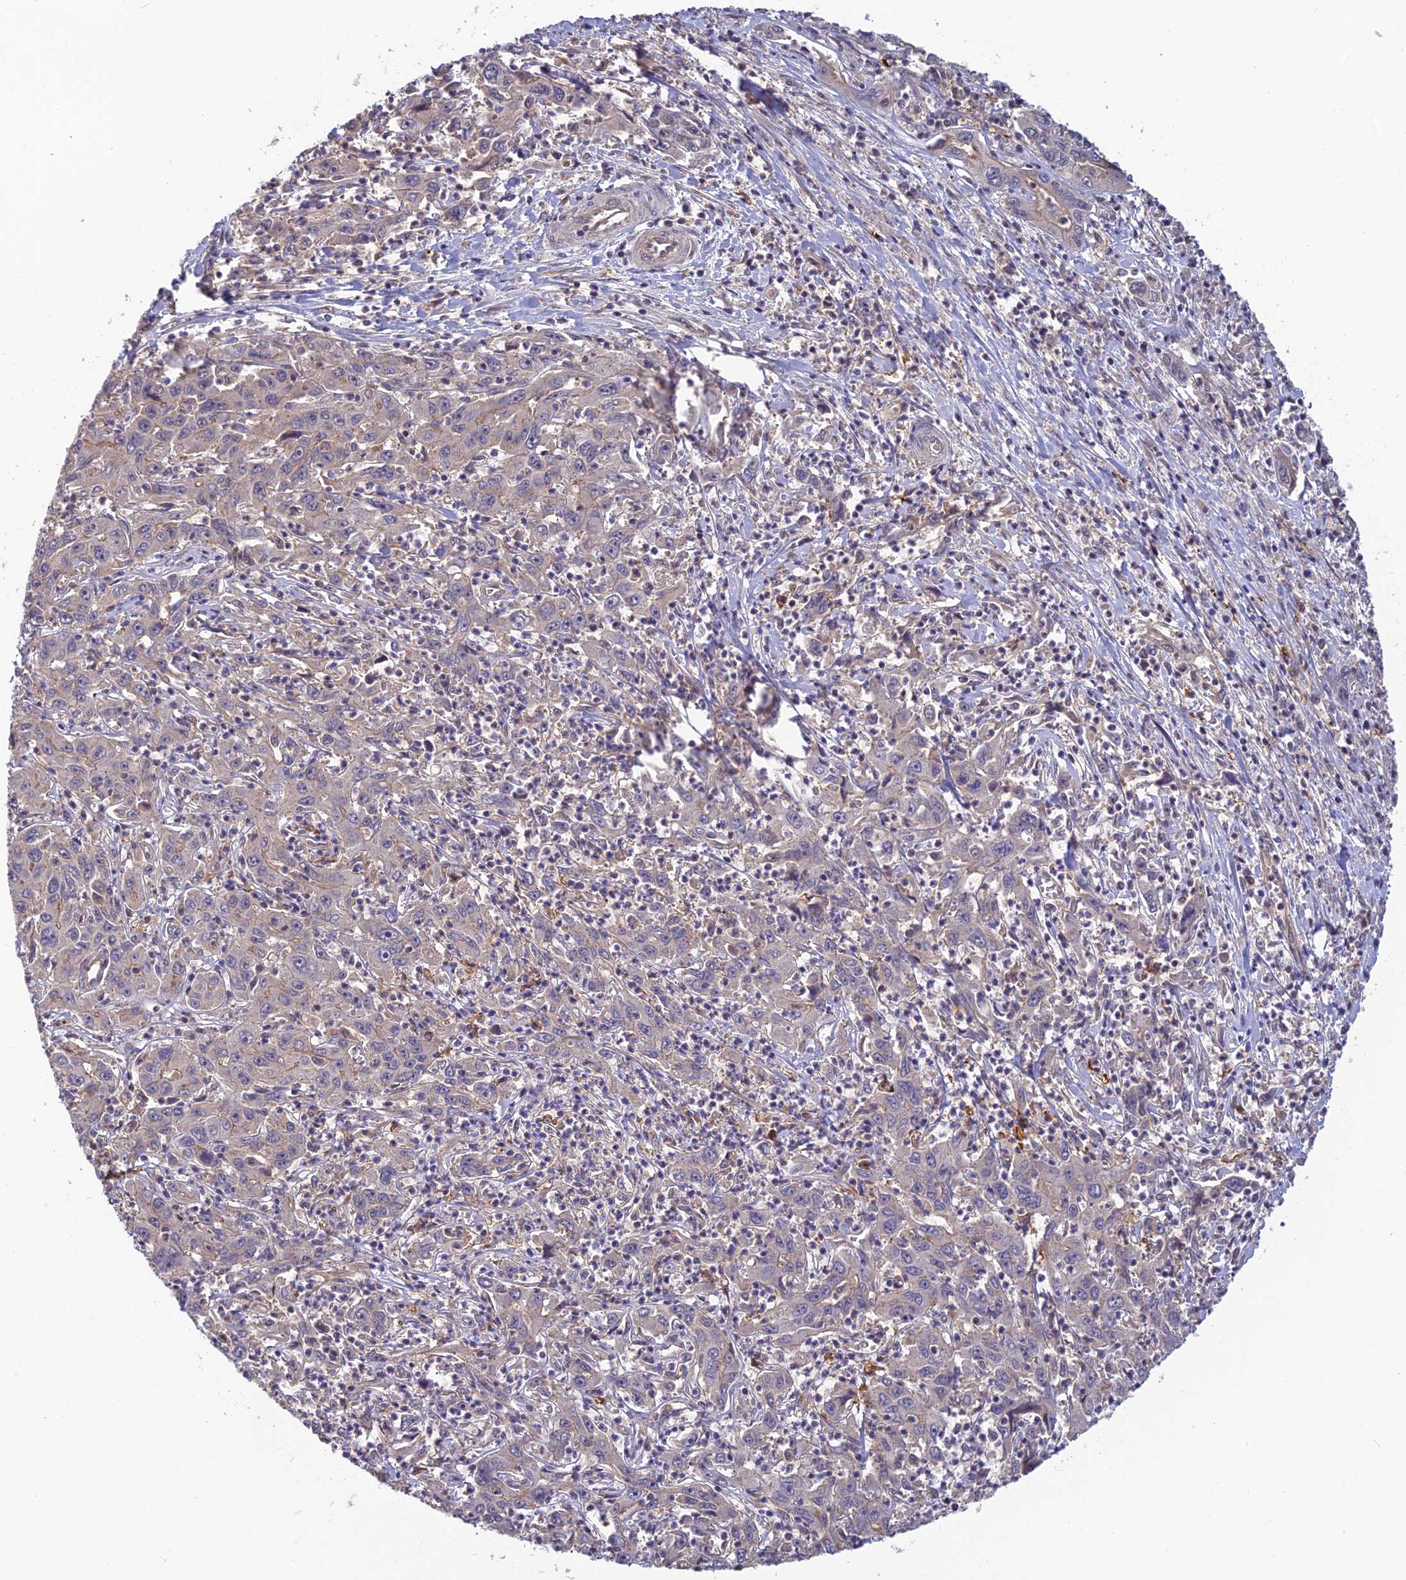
{"staining": {"intensity": "weak", "quantity": "<25%", "location": "cytoplasmic/membranous"}, "tissue": "liver cancer", "cell_type": "Tumor cells", "image_type": "cancer", "snomed": [{"axis": "morphology", "description": "Carcinoma, Hepatocellular, NOS"}, {"axis": "topography", "description": "Liver"}], "caption": "Micrograph shows no significant protein positivity in tumor cells of liver cancer.", "gene": "PIKFYVE", "patient": {"sex": "male", "age": 63}}